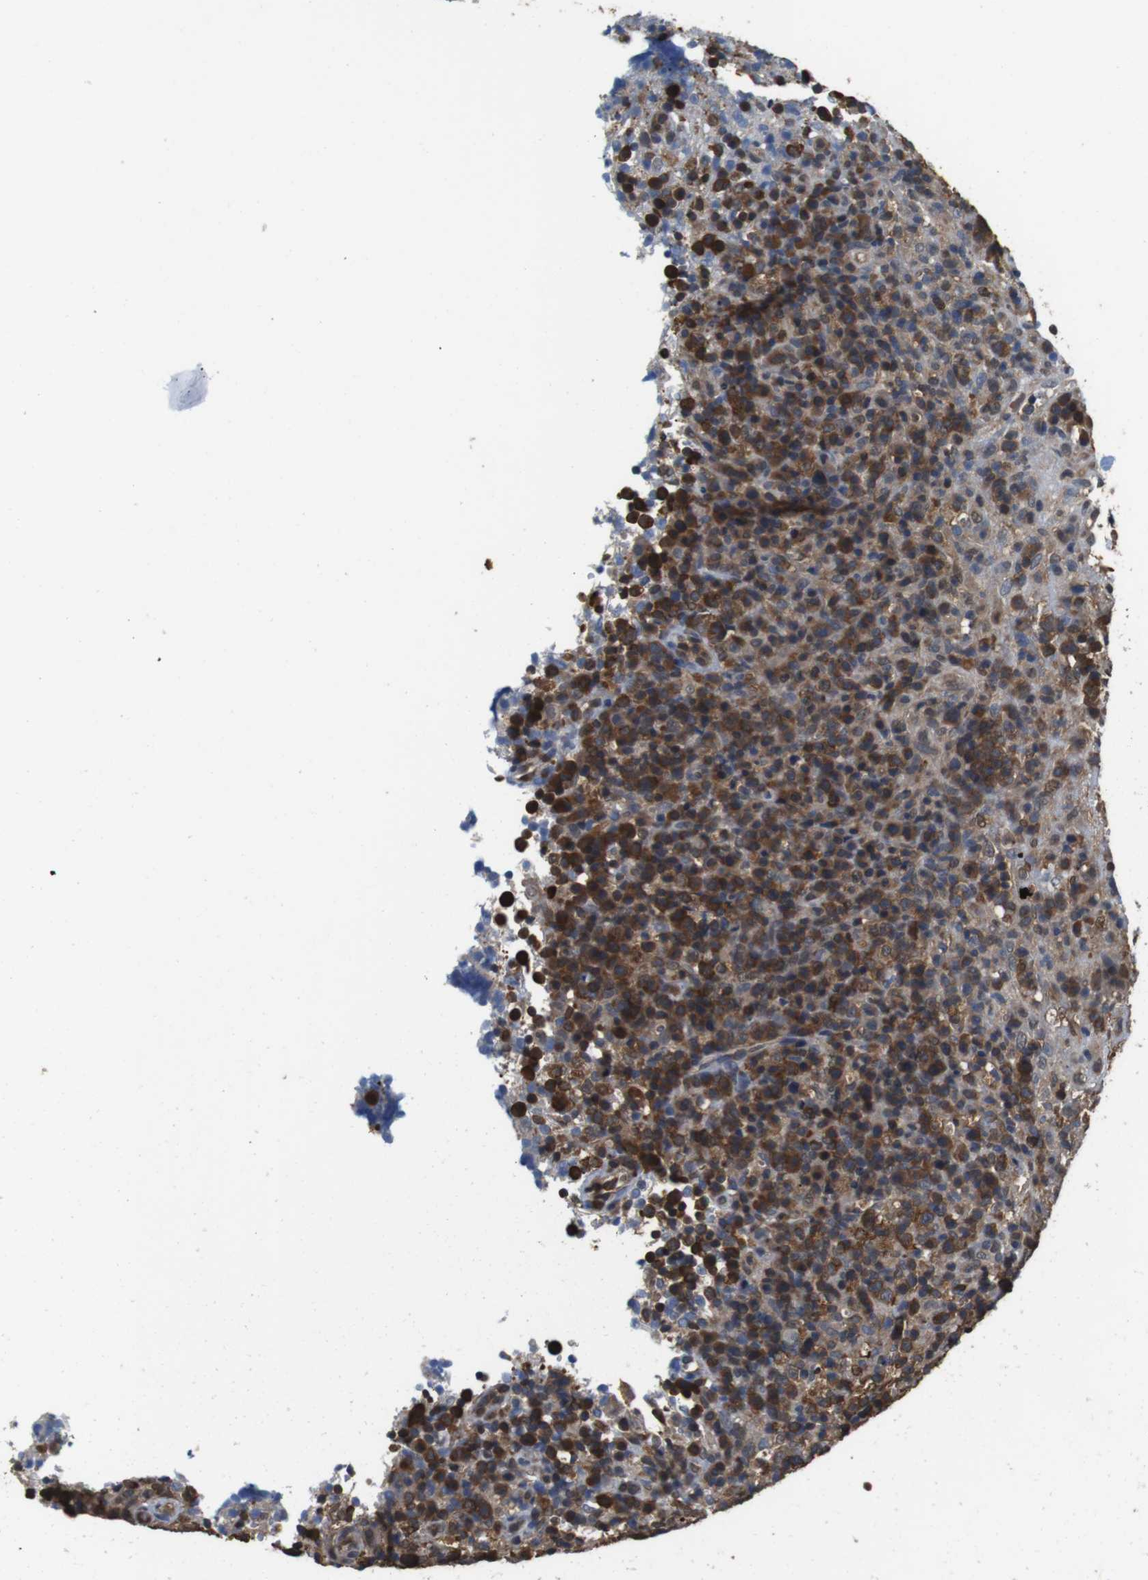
{"staining": {"intensity": "moderate", "quantity": ">75%", "location": "cytoplasmic/membranous,nuclear"}, "tissue": "lymphoma", "cell_type": "Tumor cells", "image_type": "cancer", "snomed": [{"axis": "morphology", "description": "Malignant lymphoma, non-Hodgkin's type, High grade"}, {"axis": "topography", "description": "Lymph node"}], "caption": "An immunohistochemistry (IHC) histopathology image of tumor tissue is shown. Protein staining in brown shows moderate cytoplasmic/membranous and nuclear positivity in malignant lymphoma, non-Hodgkin's type (high-grade) within tumor cells. (Stains: DAB (3,3'-diaminobenzidine) in brown, nuclei in blue, Microscopy: brightfield microscopy at high magnification).", "gene": "LDHA", "patient": {"sex": "female", "age": 76}}